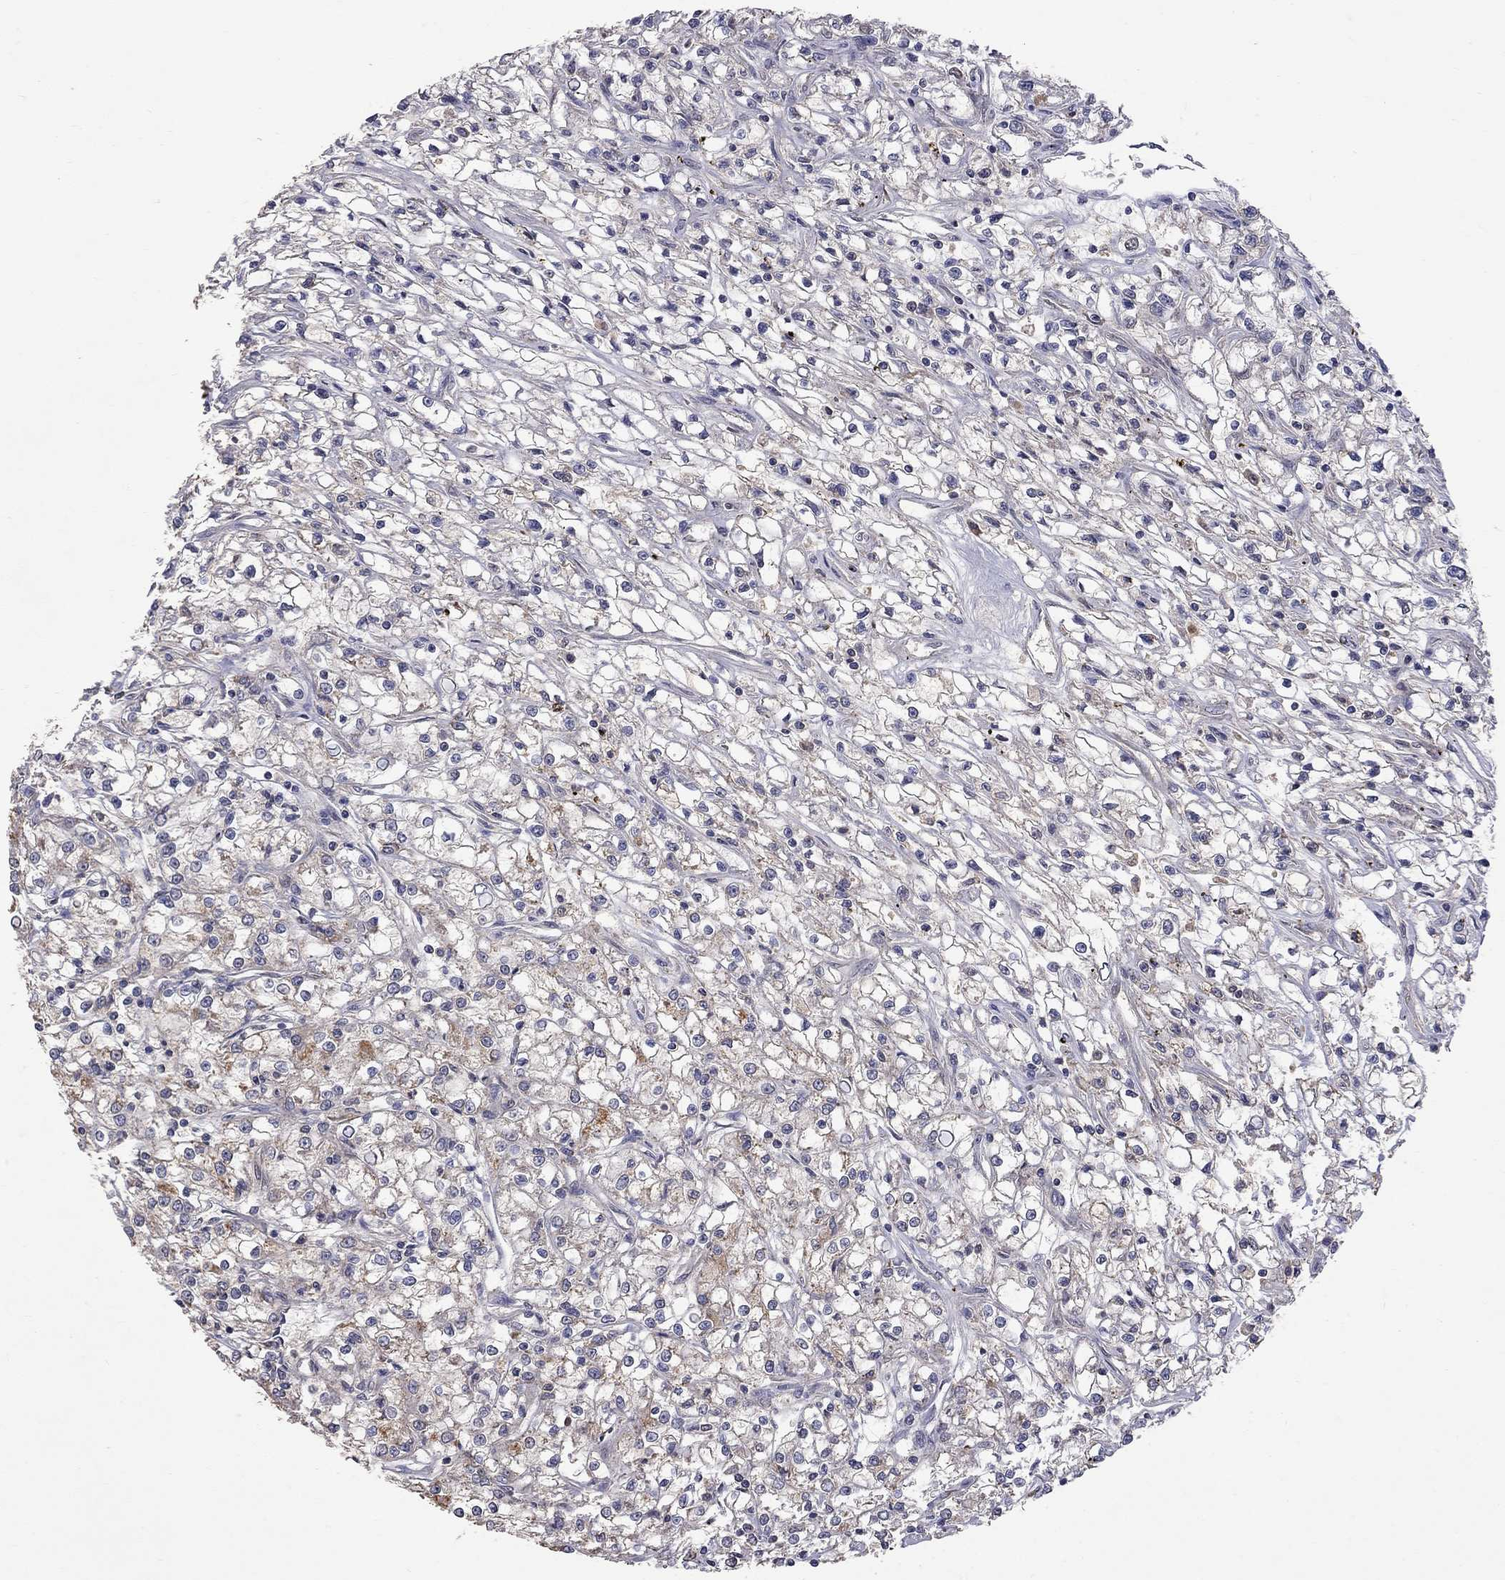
{"staining": {"intensity": "moderate", "quantity": ">75%", "location": "cytoplasmic/membranous"}, "tissue": "renal cancer", "cell_type": "Tumor cells", "image_type": "cancer", "snomed": [{"axis": "morphology", "description": "Adenocarcinoma, NOS"}, {"axis": "topography", "description": "Kidney"}], "caption": "Human adenocarcinoma (renal) stained with a protein marker exhibits moderate staining in tumor cells.", "gene": "HTR6", "patient": {"sex": "female", "age": 59}}